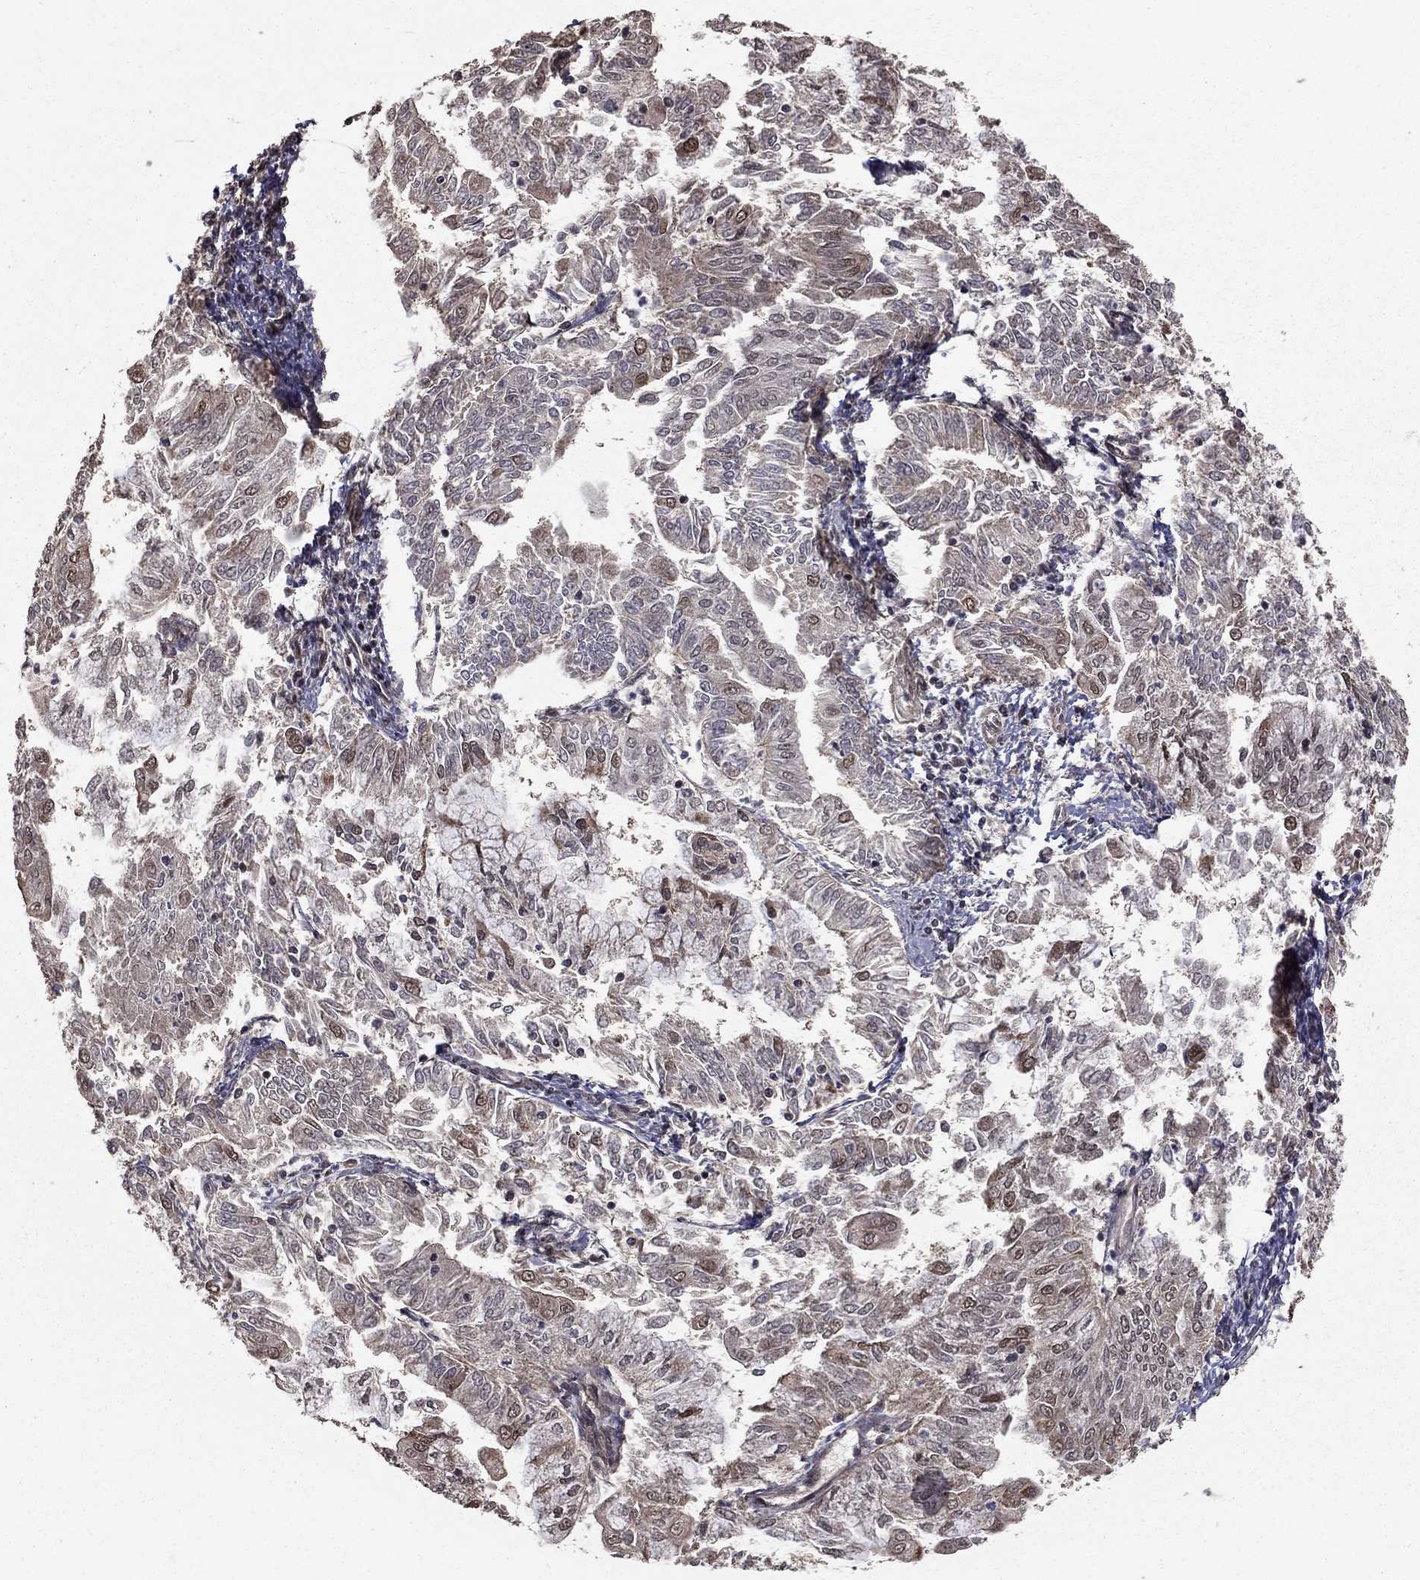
{"staining": {"intensity": "moderate", "quantity": "<25%", "location": "cytoplasmic/membranous"}, "tissue": "endometrial cancer", "cell_type": "Tumor cells", "image_type": "cancer", "snomed": [{"axis": "morphology", "description": "Adenocarcinoma, NOS"}, {"axis": "topography", "description": "Endometrium"}], "caption": "Endometrial adenocarcinoma tissue reveals moderate cytoplasmic/membranous expression in approximately <25% of tumor cells, visualized by immunohistochemistry. Using DAB (3,3'-diaminobenzidine) (brown) and hematoxylin (blue) stains, captured at high magnification using brightfield microscopy.", "gene": "ACOT13", "patient": {"sex": "female", "age": 56}}